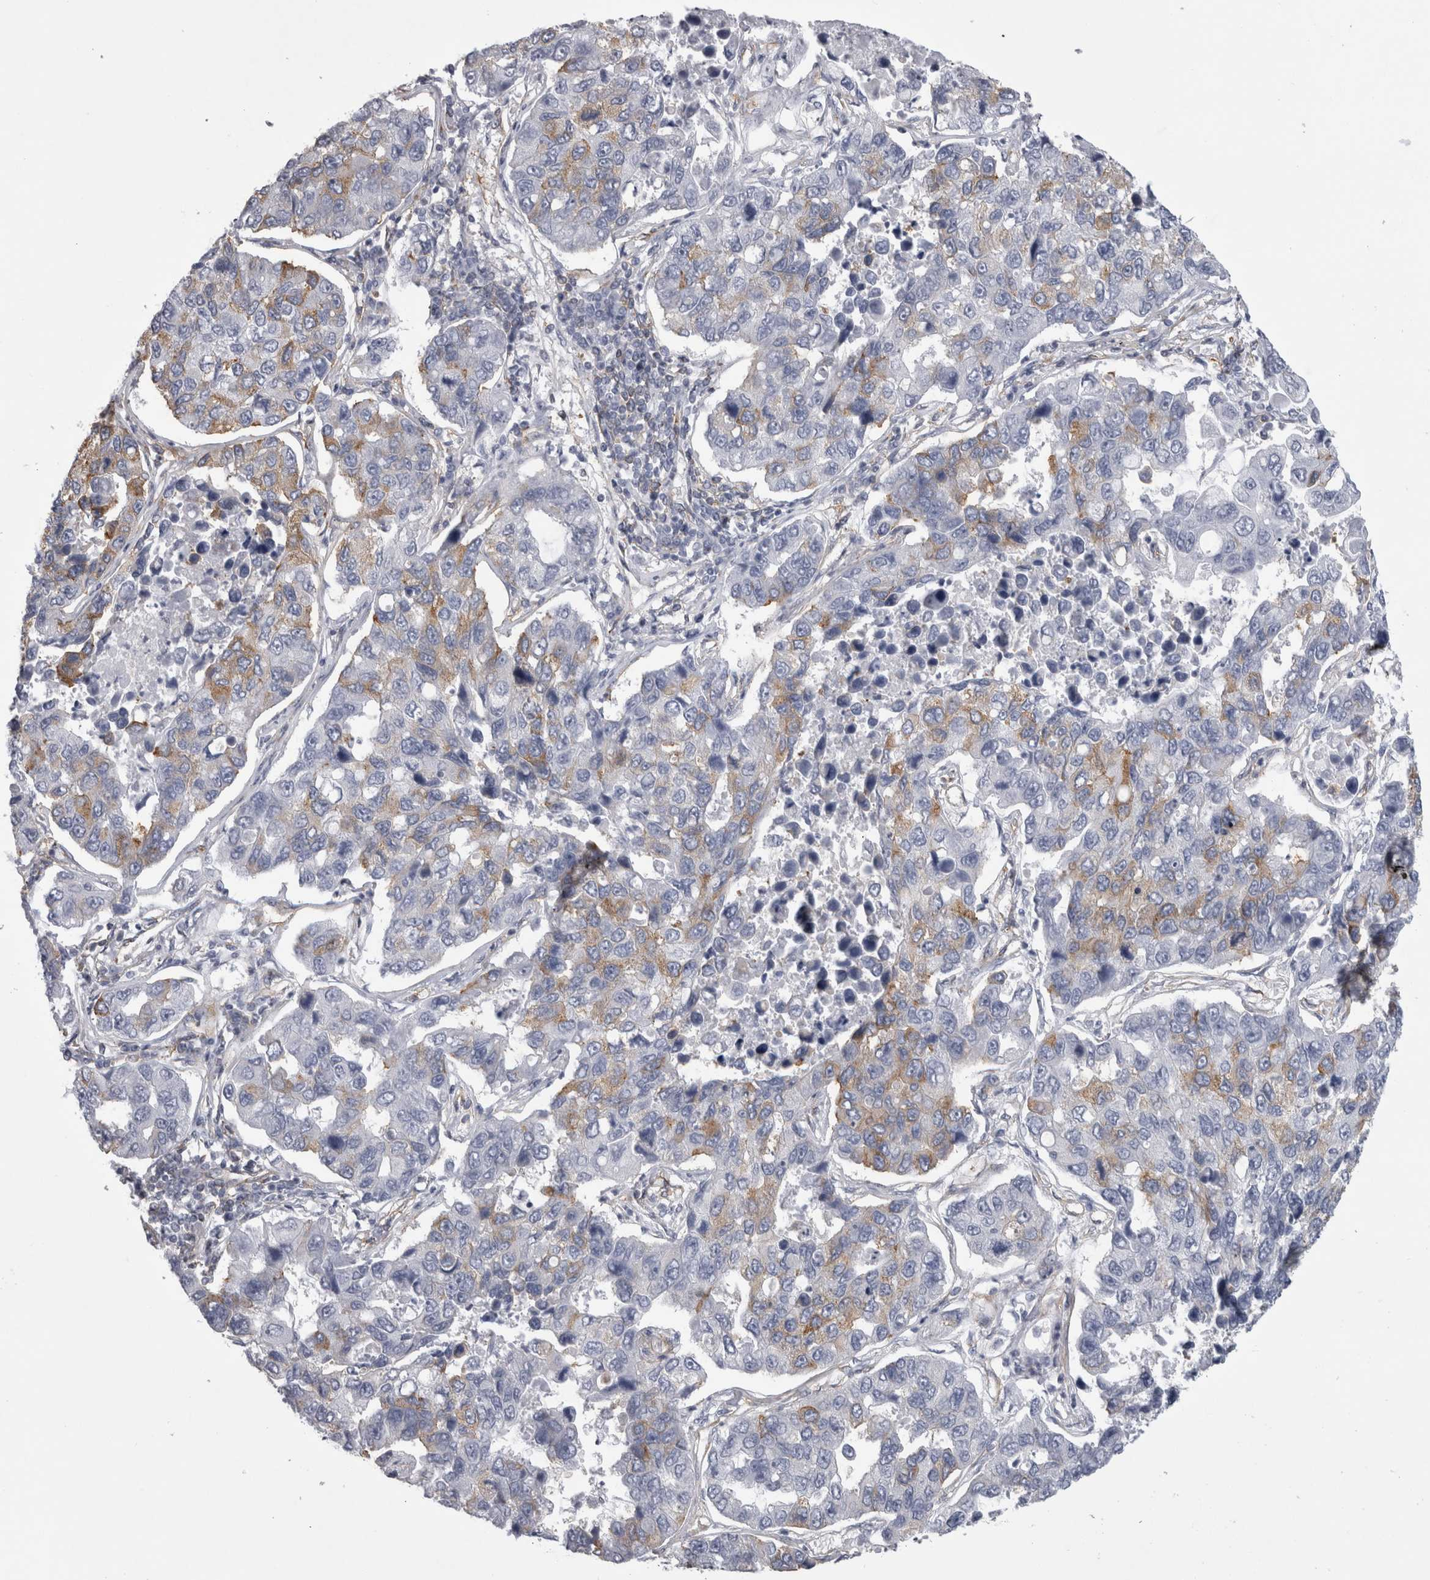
{"staining": {"intensity": "moderate", "quantity": "<25%", "location": "cytoplasmic/membranous"}, "tissue": "lung cancer", "cell_type": "Tumor cells", "image_type": "cancer", "snomed": [{"axis": "morphology", "description": "Adenocarcinoma, NOS"}, {"axis": "topography", "description": "Lung"}], "caption": "A brown stain shows moderate cytoplasmic/membranous staining of a protein in lung cancer tumor cells. (DAB (3,3'-diaminobenzidine) IHC, brown staining for protein, blue staining for nuclei).", "gene": "ATXN3", "patient": {"sex": "male", "age": 64}}